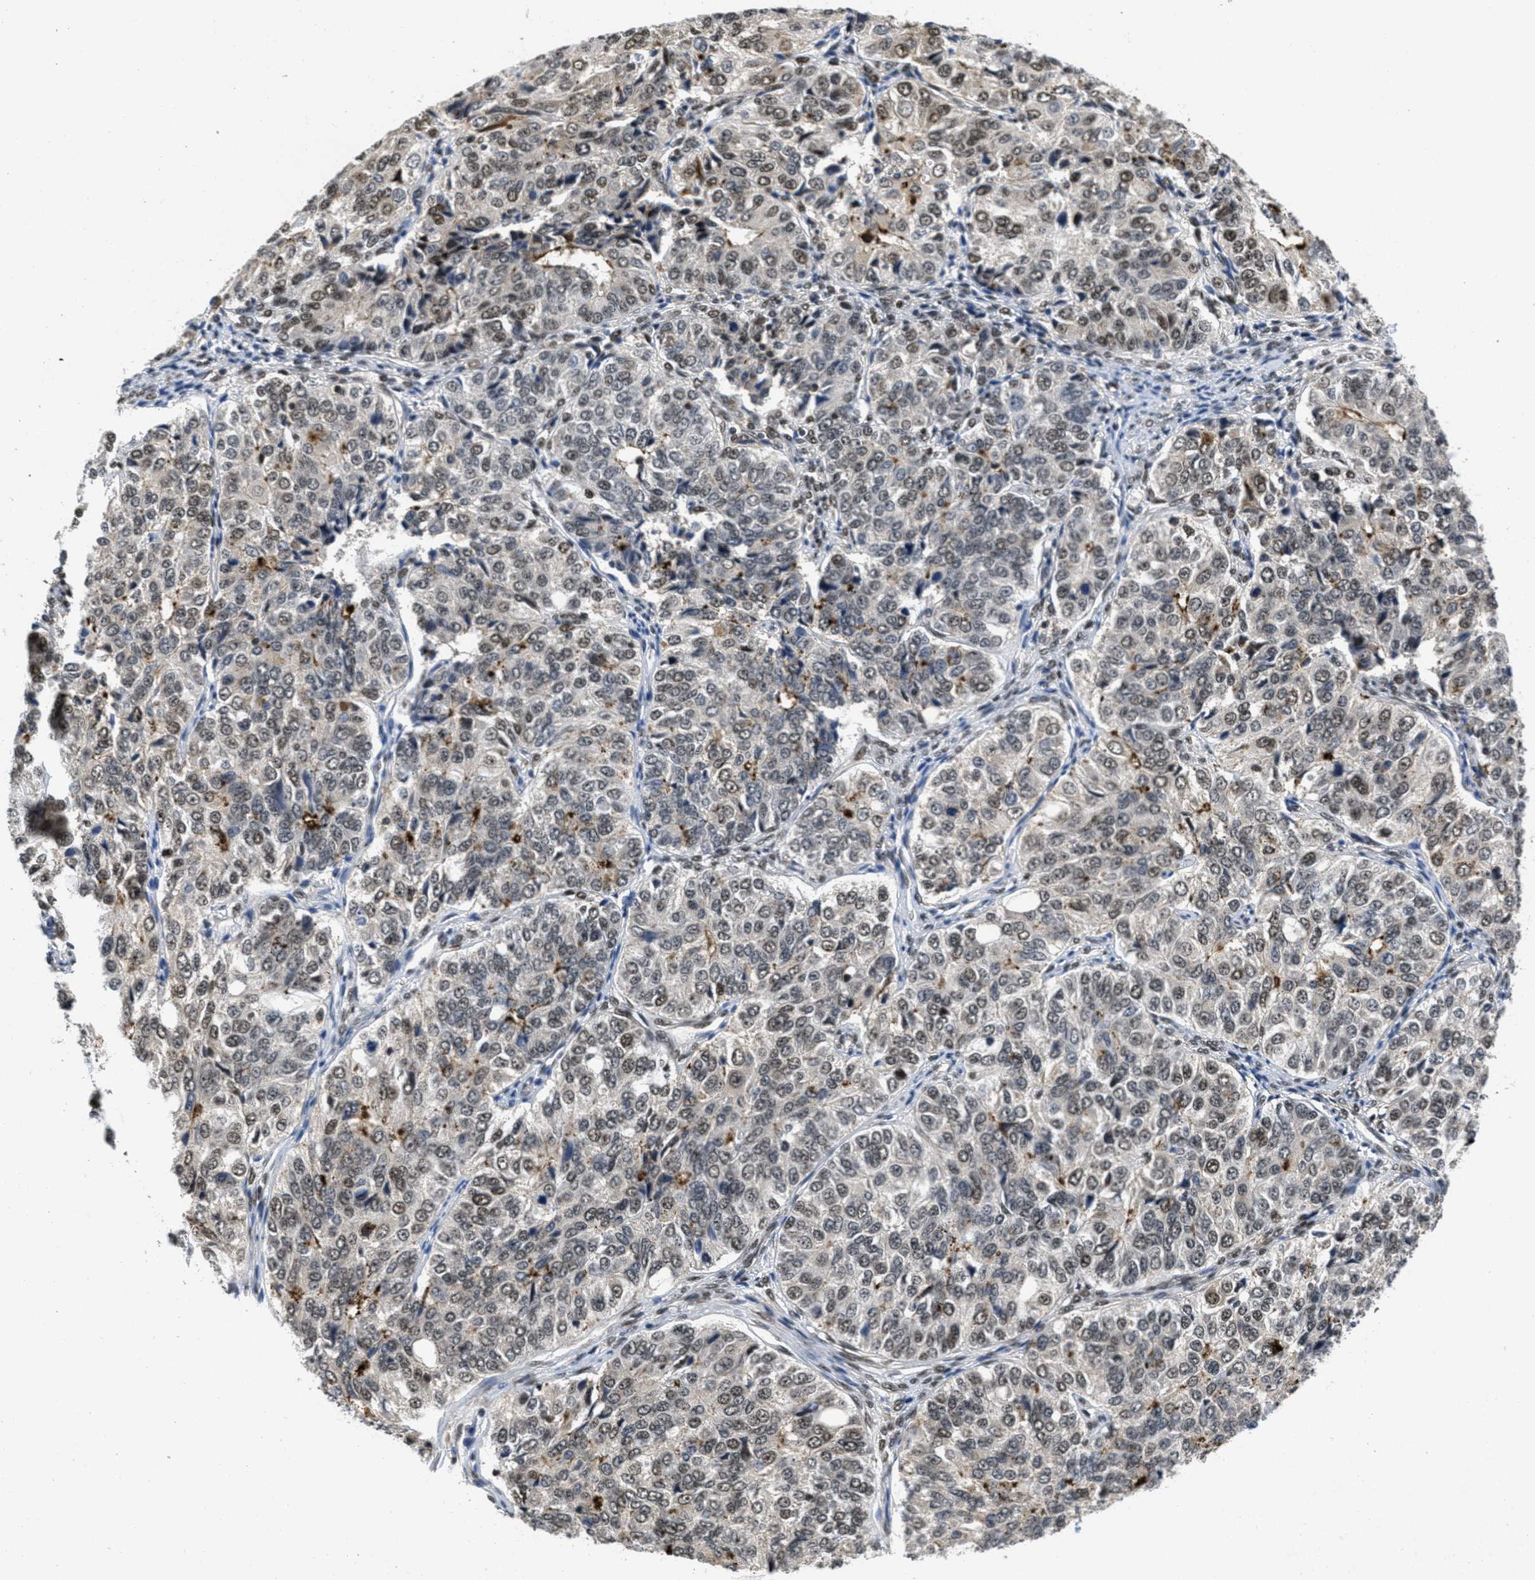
{"staining": {"intensity": "weak", "quantity": ">75%", "location": "nuclear"}, "tissue": "ovarian cancer", "cell_type": "Tumor cells", "image_type": "cancer", "snomed": [{"axis": "morphology", "description": "Carcinoma, endometroid"}, {"axis": "topography", "description": "Ovary"}], "caption": "High-power microscopy captured an immunohistochemistry histopathology image of ovarian cancer, revealing weak nuclear staining in about >75% of tumor cells.", "gene": "CUL4B", "patient": {"sex": "female", "age": 51}}